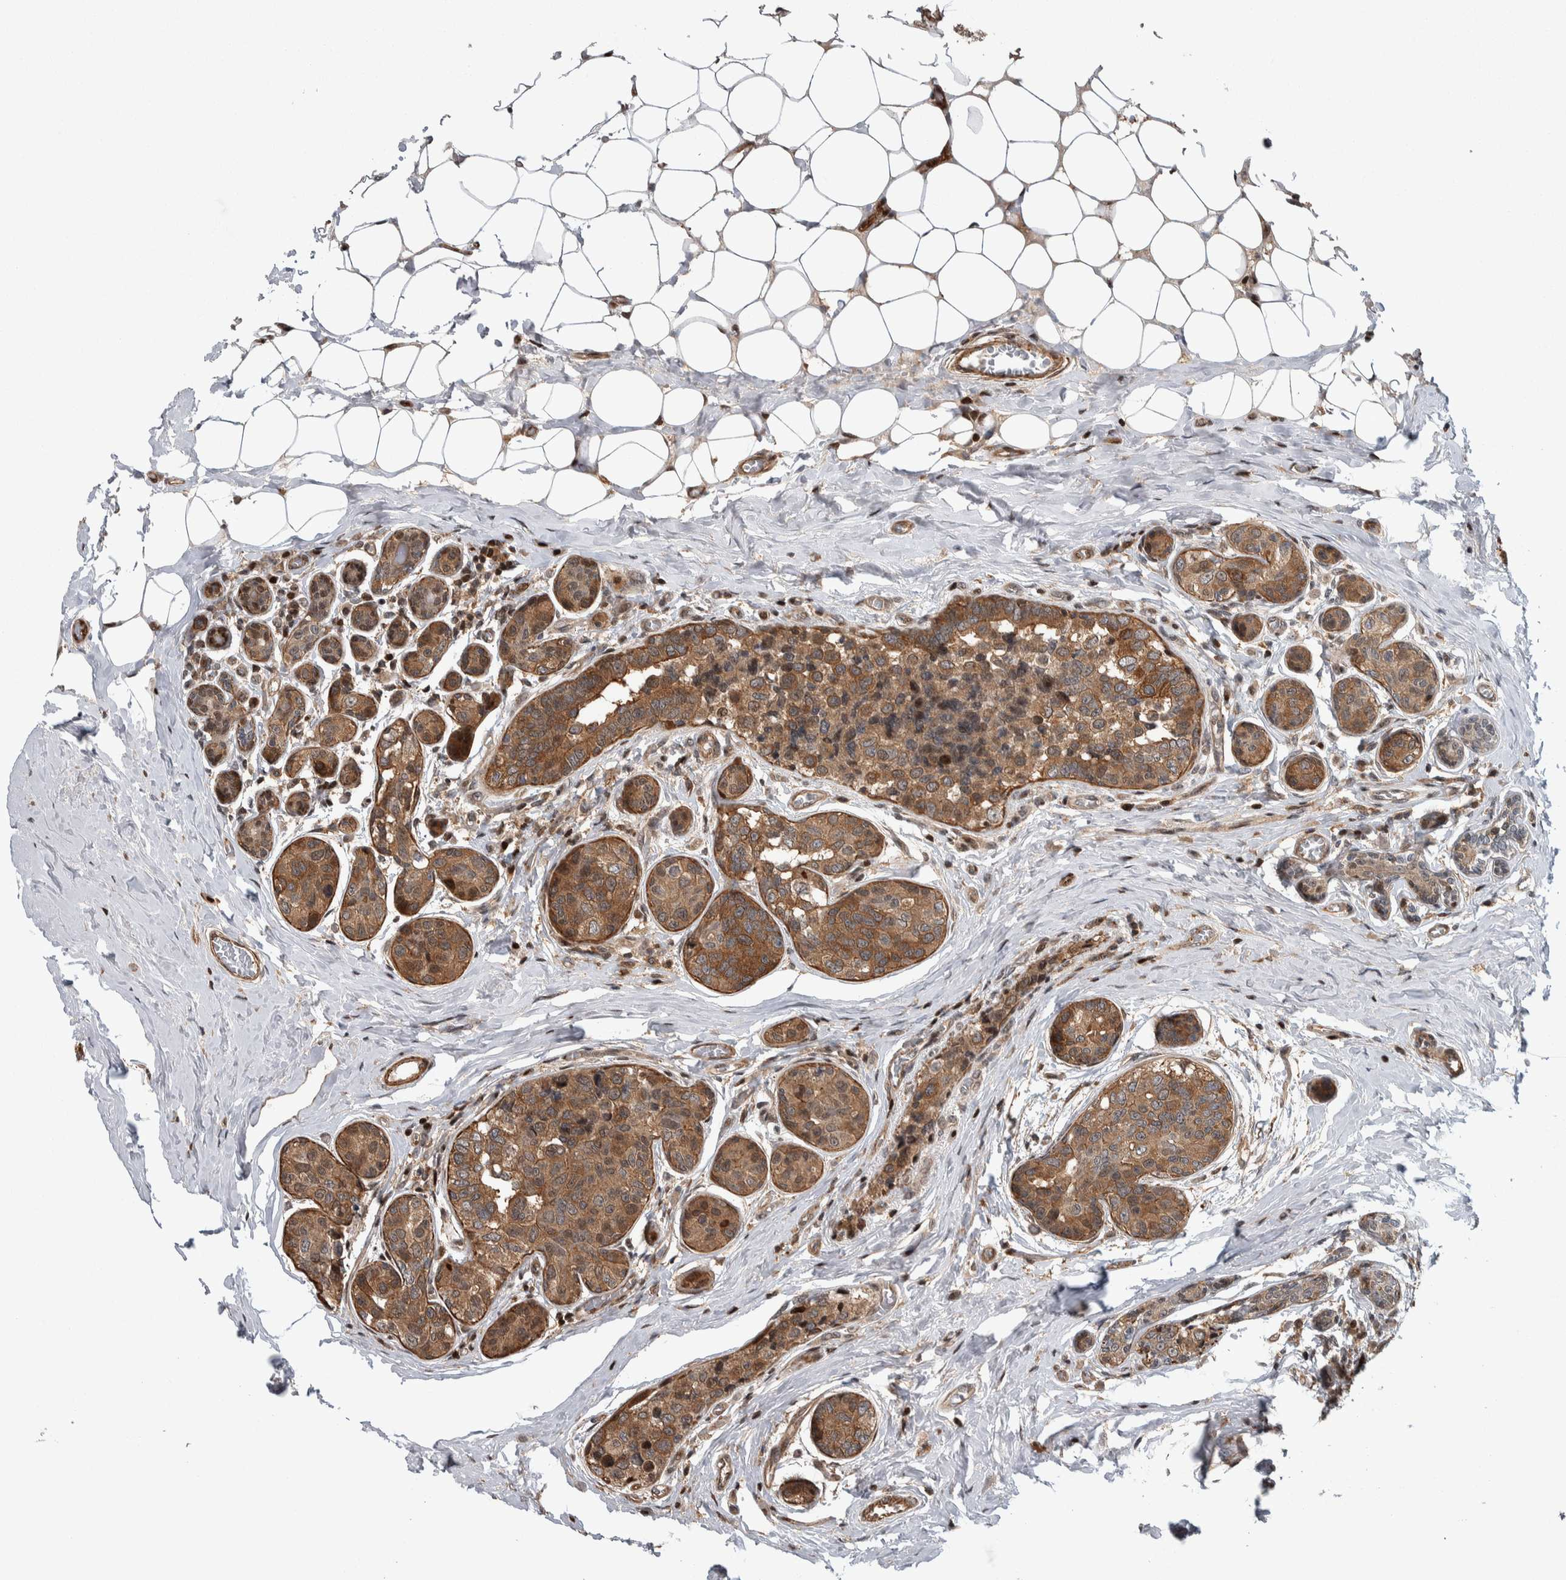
{"staining": {"intensity": "moderate", "quantity": ">75%", "location": "cytoplasmic/membranous"}, "tissue": "breast cancer", "cell_type": "Tumor cells", "image_type": "cancer", "snomed": [{"axis": "morphology", "description": "Normal tissue, NOS"}, {"axis": "morphology", "description": "Duct carcinoma"}, {"axis": "topography", "description": "Breast"}], "caption": "Tumor cells display medium levels of moderate cytoplasmic/membranous staining in approximately >75% of cells in human breast cancer (infiltrating ductal carcinoma).", "gene": "ARFGEF1", "patient": {"sex": "female", "age": 43}}